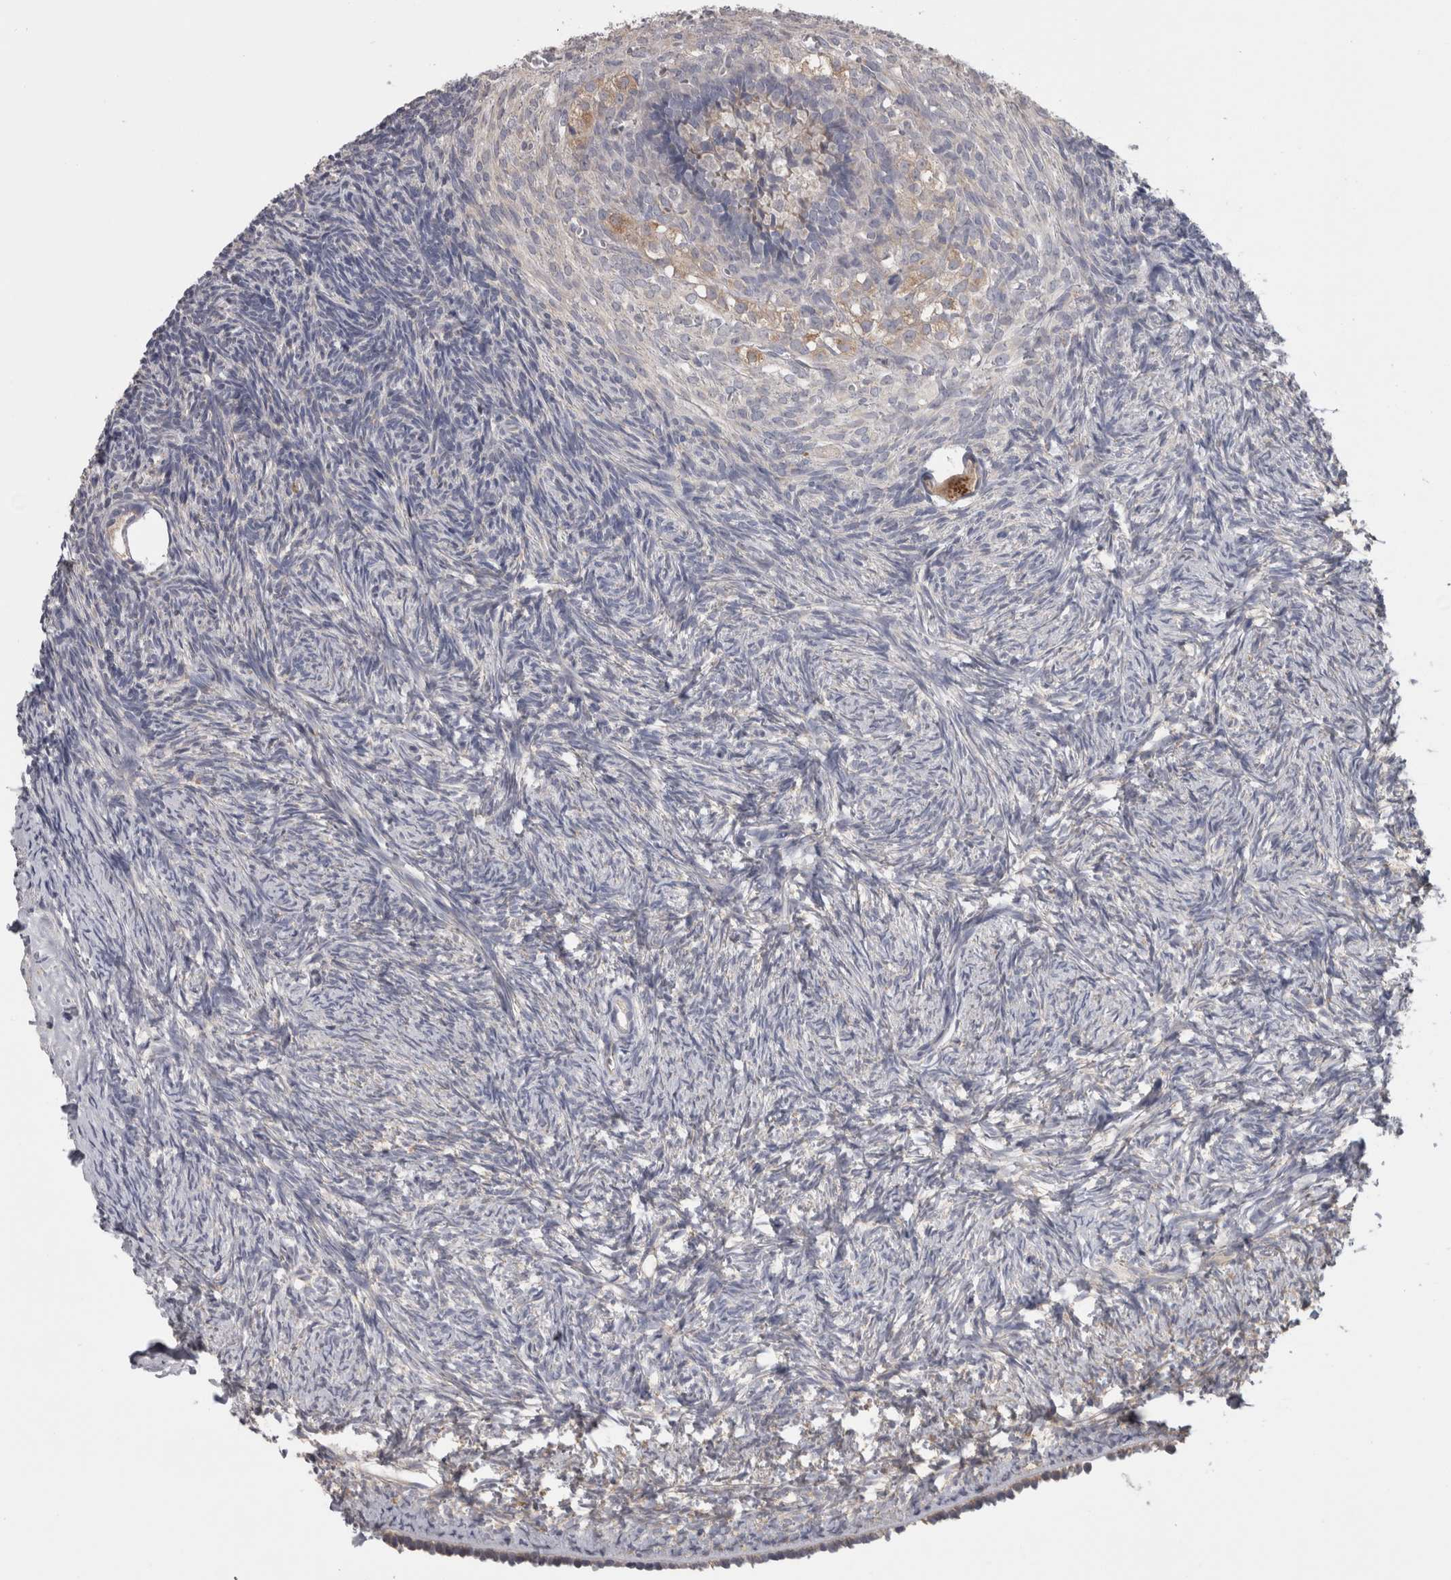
{"staining": {"intensity": "strong", "quantity": ">75%", "location": "cytoplasmic/membranous"}, "tissue": "ovary", "cell_type": "Follicle cells", "image_type": "normal", "snomed": [{"axis": "morphology", "description": "Normal tissue, NOS"}, {"axis": "topography", "description": "Ovary"}], "caption": "Immunohistochemistry (IHC) image of unremarkable human ovary stained for a protein (brown), which displays high levels of strong cytoplasmic/membranous expression in approximately >75% of follicle cells.", "gene": "TCAP", "patient": {"sex": "female", "age": 34}}